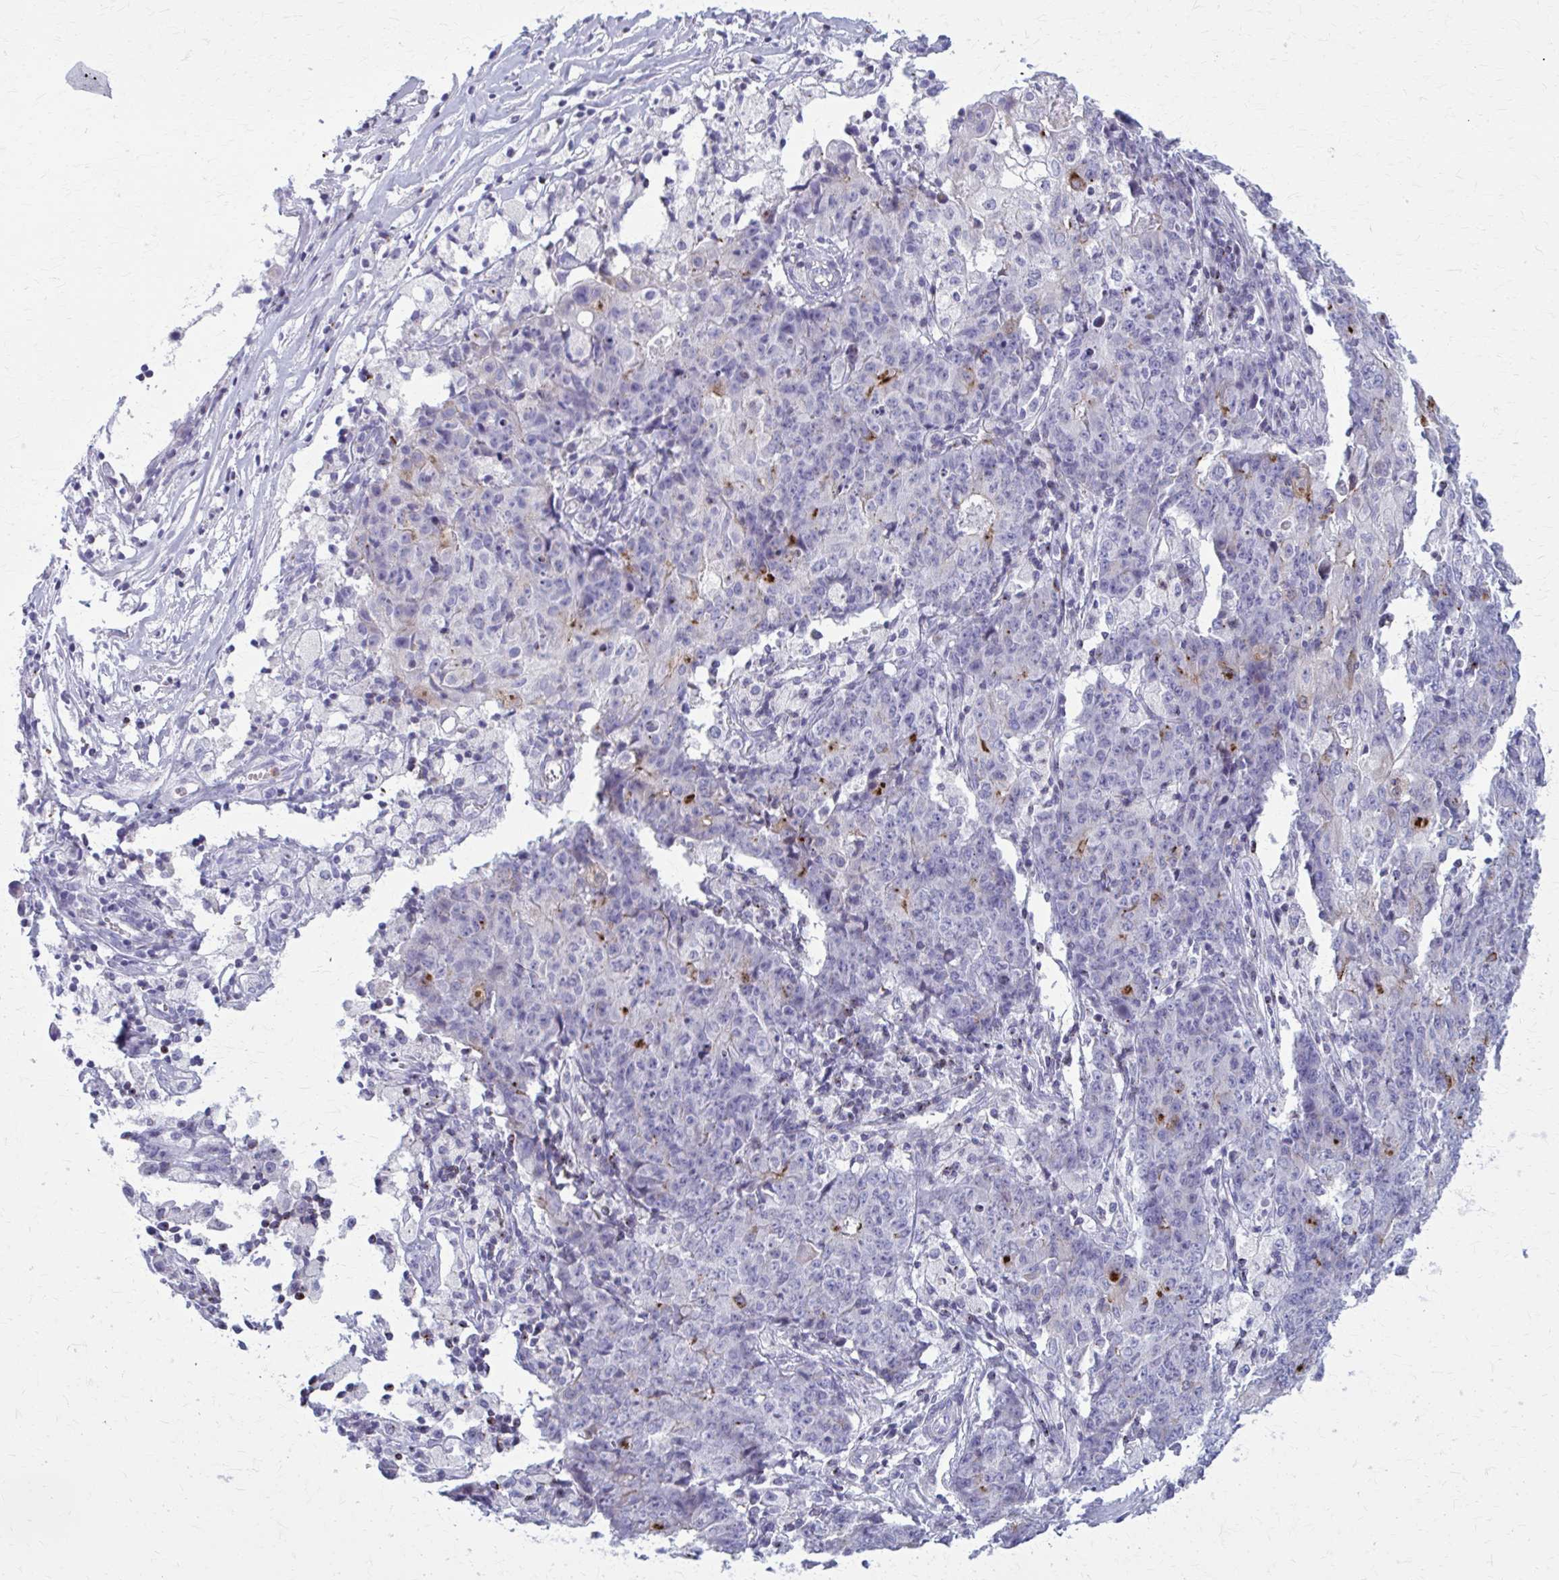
{"staining": {"intensity": "negative", "quantity": "none", "location": "none"}, "tissue": "ovarian cancer", "cell_type": "Tumor cells", "image_type": "cancer", "snomed": [{"axis": "morphology", "description": "Carcinoma, endometroid"}, {"axis": "topography", "description": "Ovary"}], "caption": "Immunohistochemical staining of human ovarian cancer (endometroid carcinoma) demonstrates no significant staining in tumor cells. (Brightfield microscopy of DAB immunohistochemistry (IHC) at high magnification).", "gene": "PEDS1", "patient": {"sex": "female", "age": 42}}